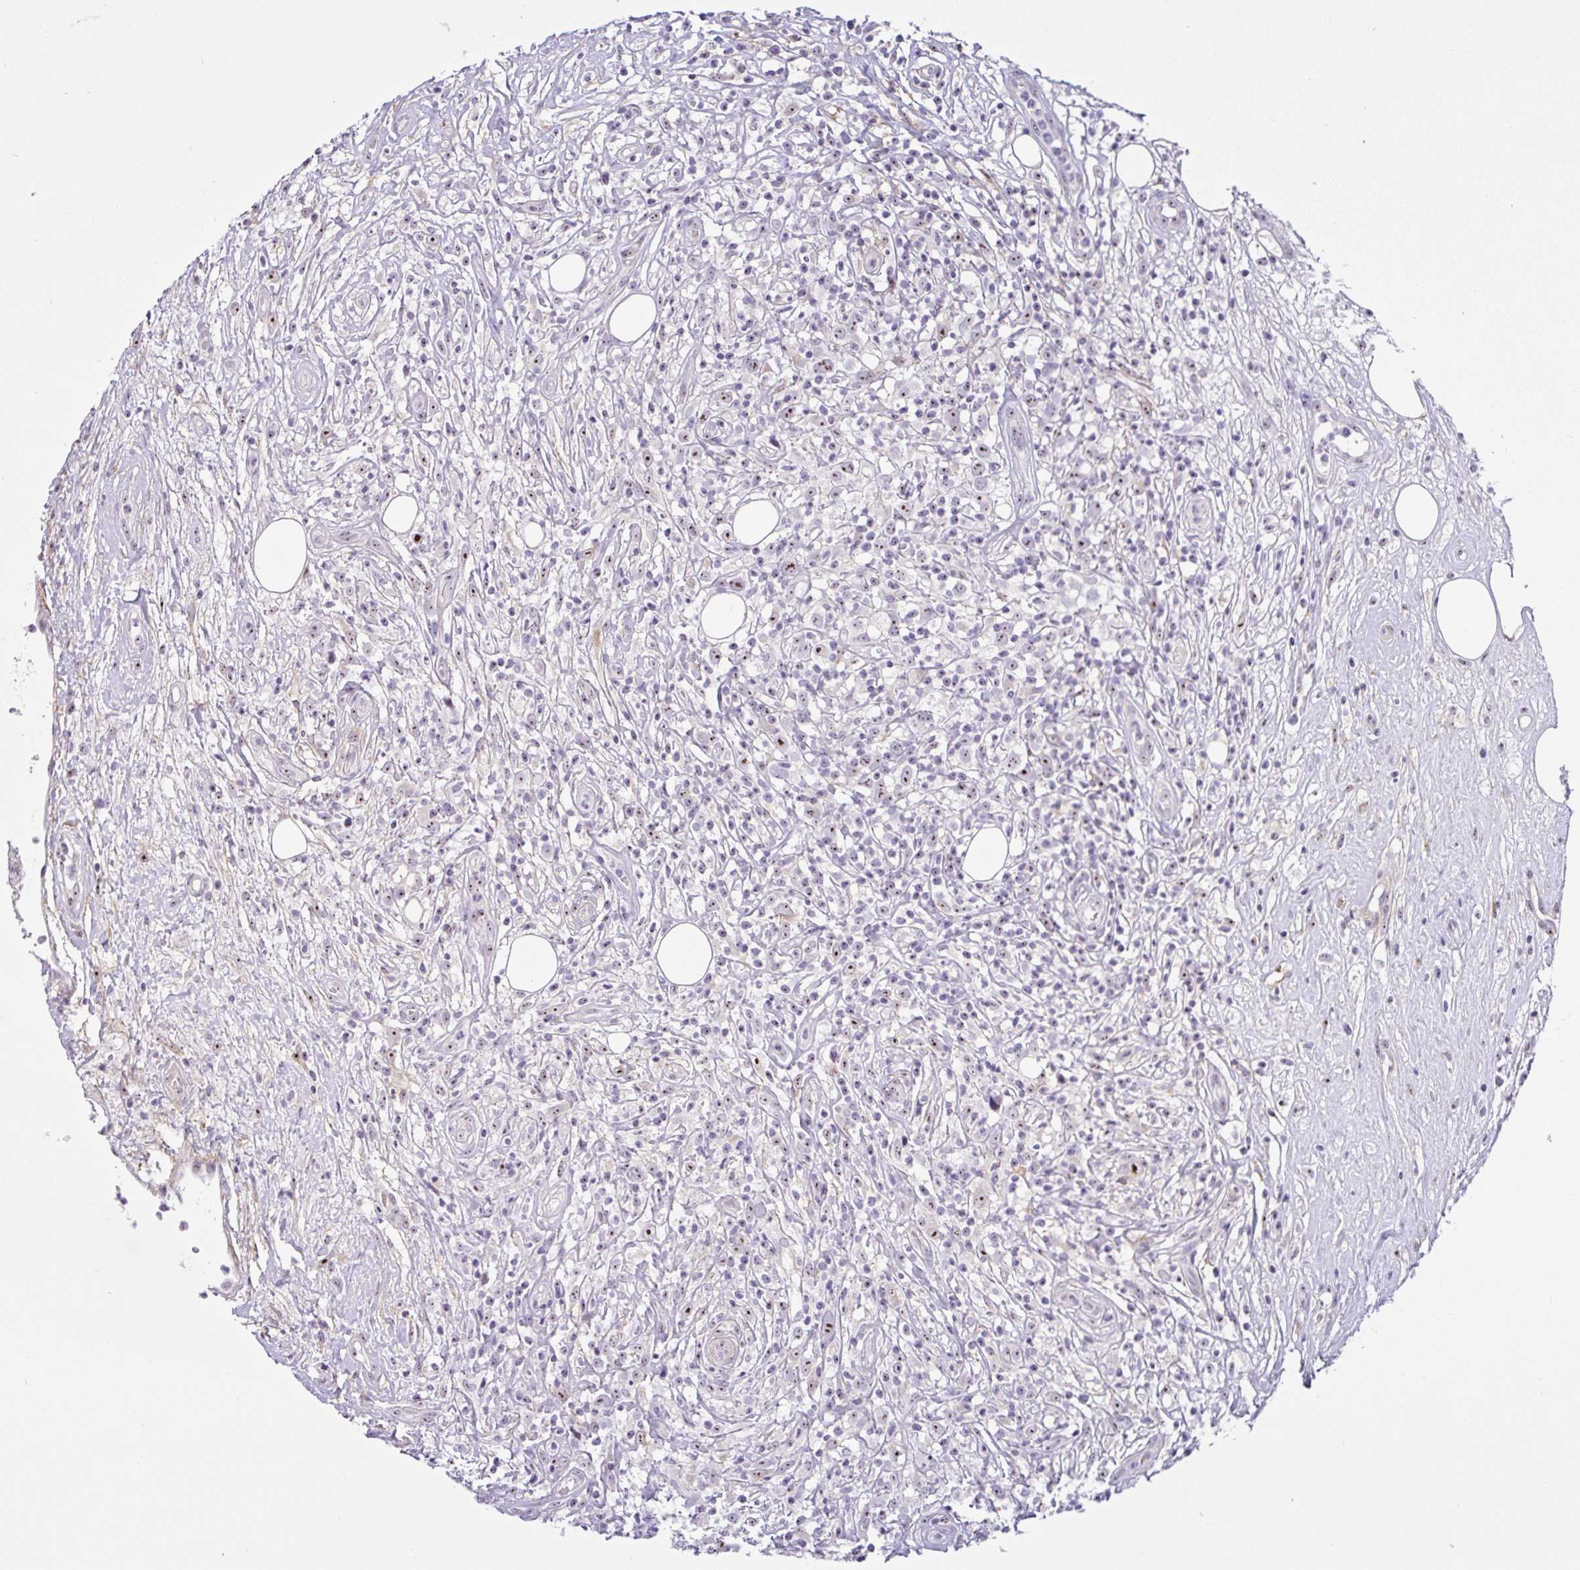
{"staining": {"intensity": "moderate", "quantity": ">75%", "location": "nuclear"}, "tissue": "lymphoma", "cell_type": "Tumor cells", "image_type": "cancer", "snomed": [{"axis": "morphology", "description": "Hodgkin's disease, NOS"}, {"axis": "topography", "description": "No Tissue"}], "caption": "IHC image of neoplastic tissue: Hodgkin's disease stained using IHC shows medium levels of moderate protein expression localized specifically in the nuclear of tumor cells, appearing as a nuclear brown color.", "gene": "MXRA8", "patient": {"sex": "female", "age": 21}}